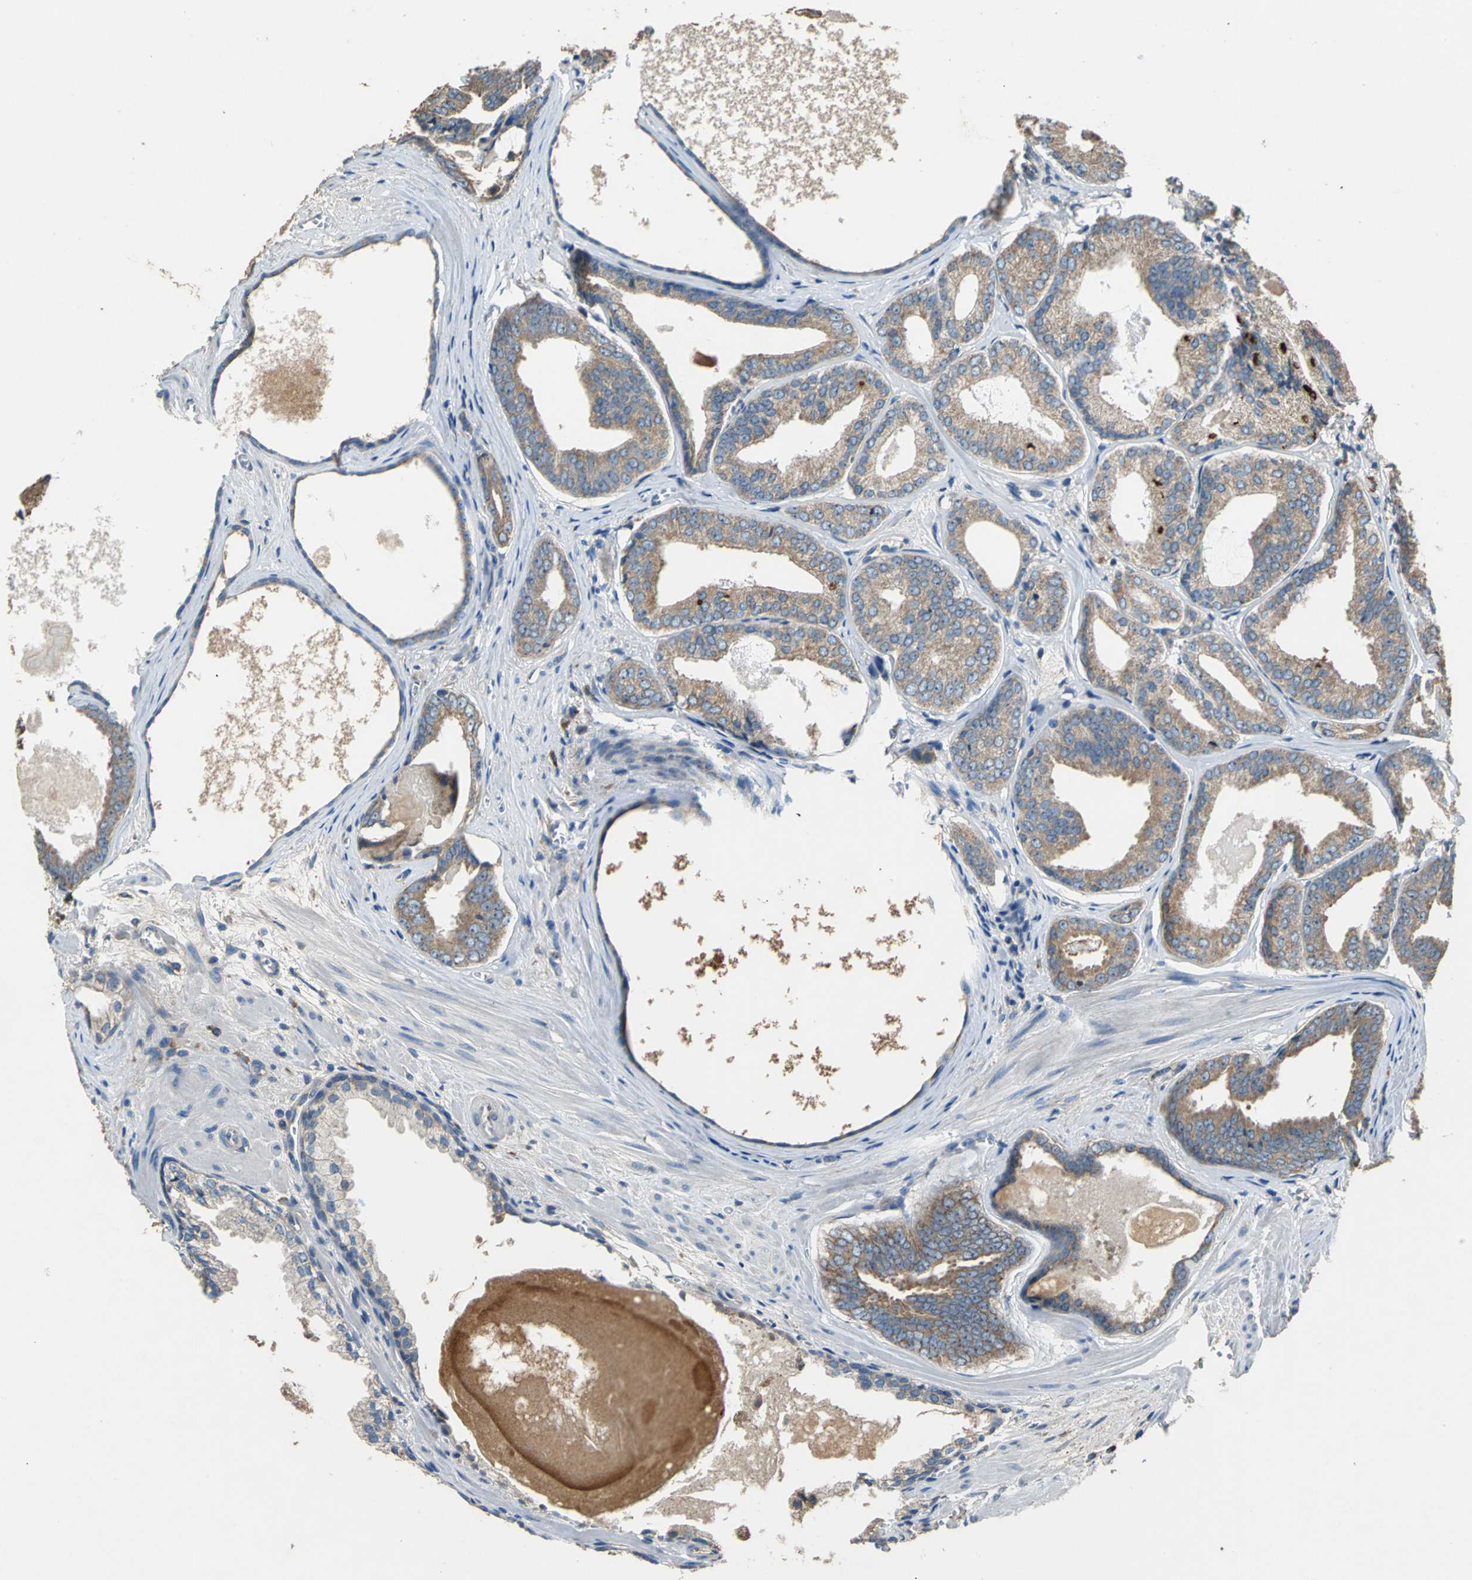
{"staining": {"intensity": "moderate", "quantity": ">75%", "location": "cytoplasmic/membranous"}, "tissue": "prostate cancer", "cell_type": "Tumor cells", "image_type": "cancer", "snomed": [{"axis": "morphology", "description": "Adenocarcinoma, Medium grade"}, {"axis": "topography", "description": "Prostate"}], "caption": "Prostate cancer (adenocarcinoma (medium-grade)) tissue displays moderate cytoplasmic/membranous positivity in about >75% of tumor cells, visualized by immunohistochemistry.", "gene": "HEPH", "patient": {"sex": "male", "age": 79}}